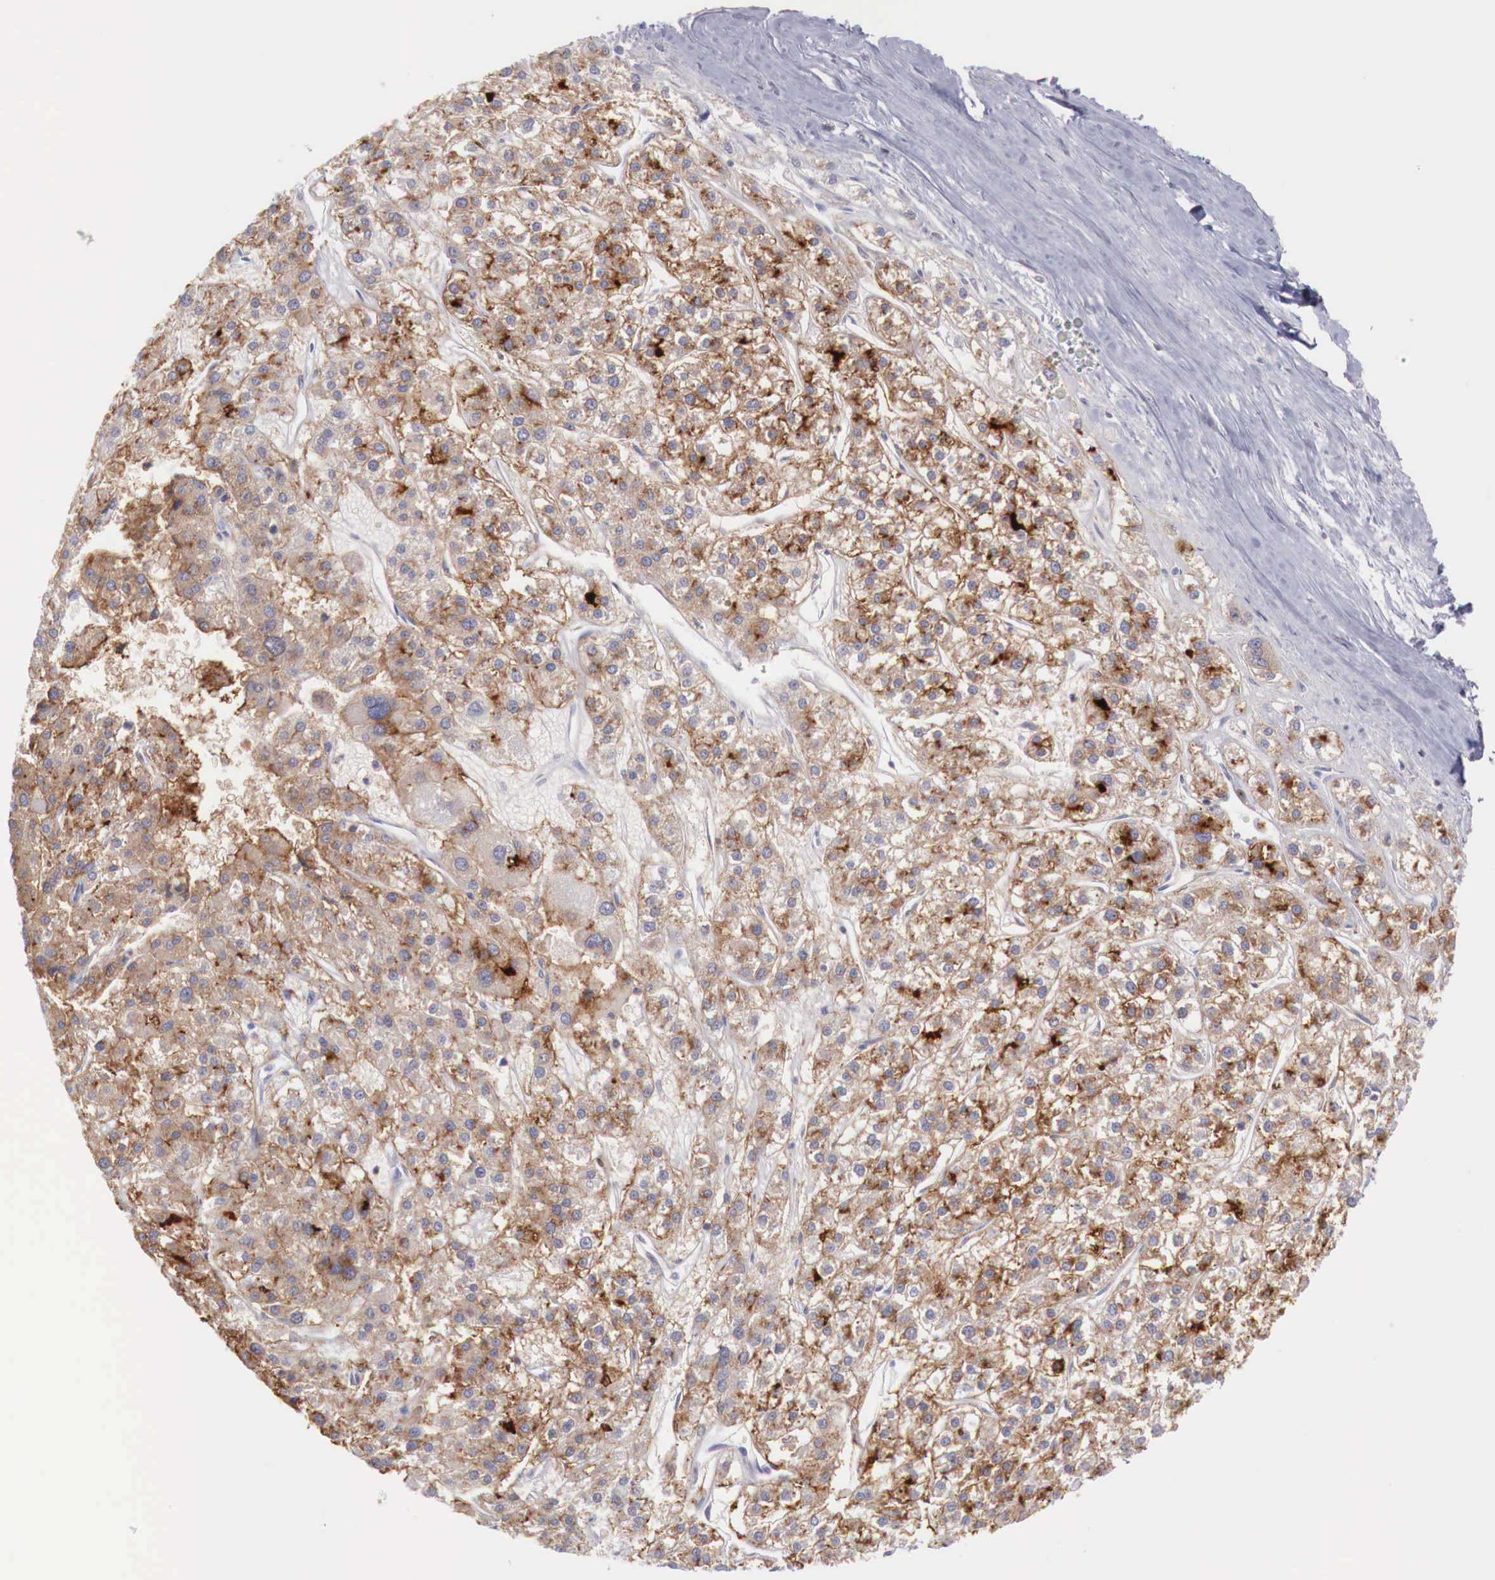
{"staining": {"intensity": "weak", "quantity": "25%-75%", "location": "cytoplasmic/membranous"}, "tissue": "liver cancer", "cell_type": "Tumor cells", "image_type": "cancer", "snomed": [{"axis": "morphology", "description": "Carcinoma, Hepatocellular, NOS"}, {"axis": "topography", "description": "Liver"}], "caption": "Tumor cells exhibit low levels of weak cytoplasmic/membranous expression in approximately 25%-75% of cells in human liver cancer (hepatocellular carcinoma).", "gene": "XPNPEP2", "patient": {"sex": "female", "age": 85}}